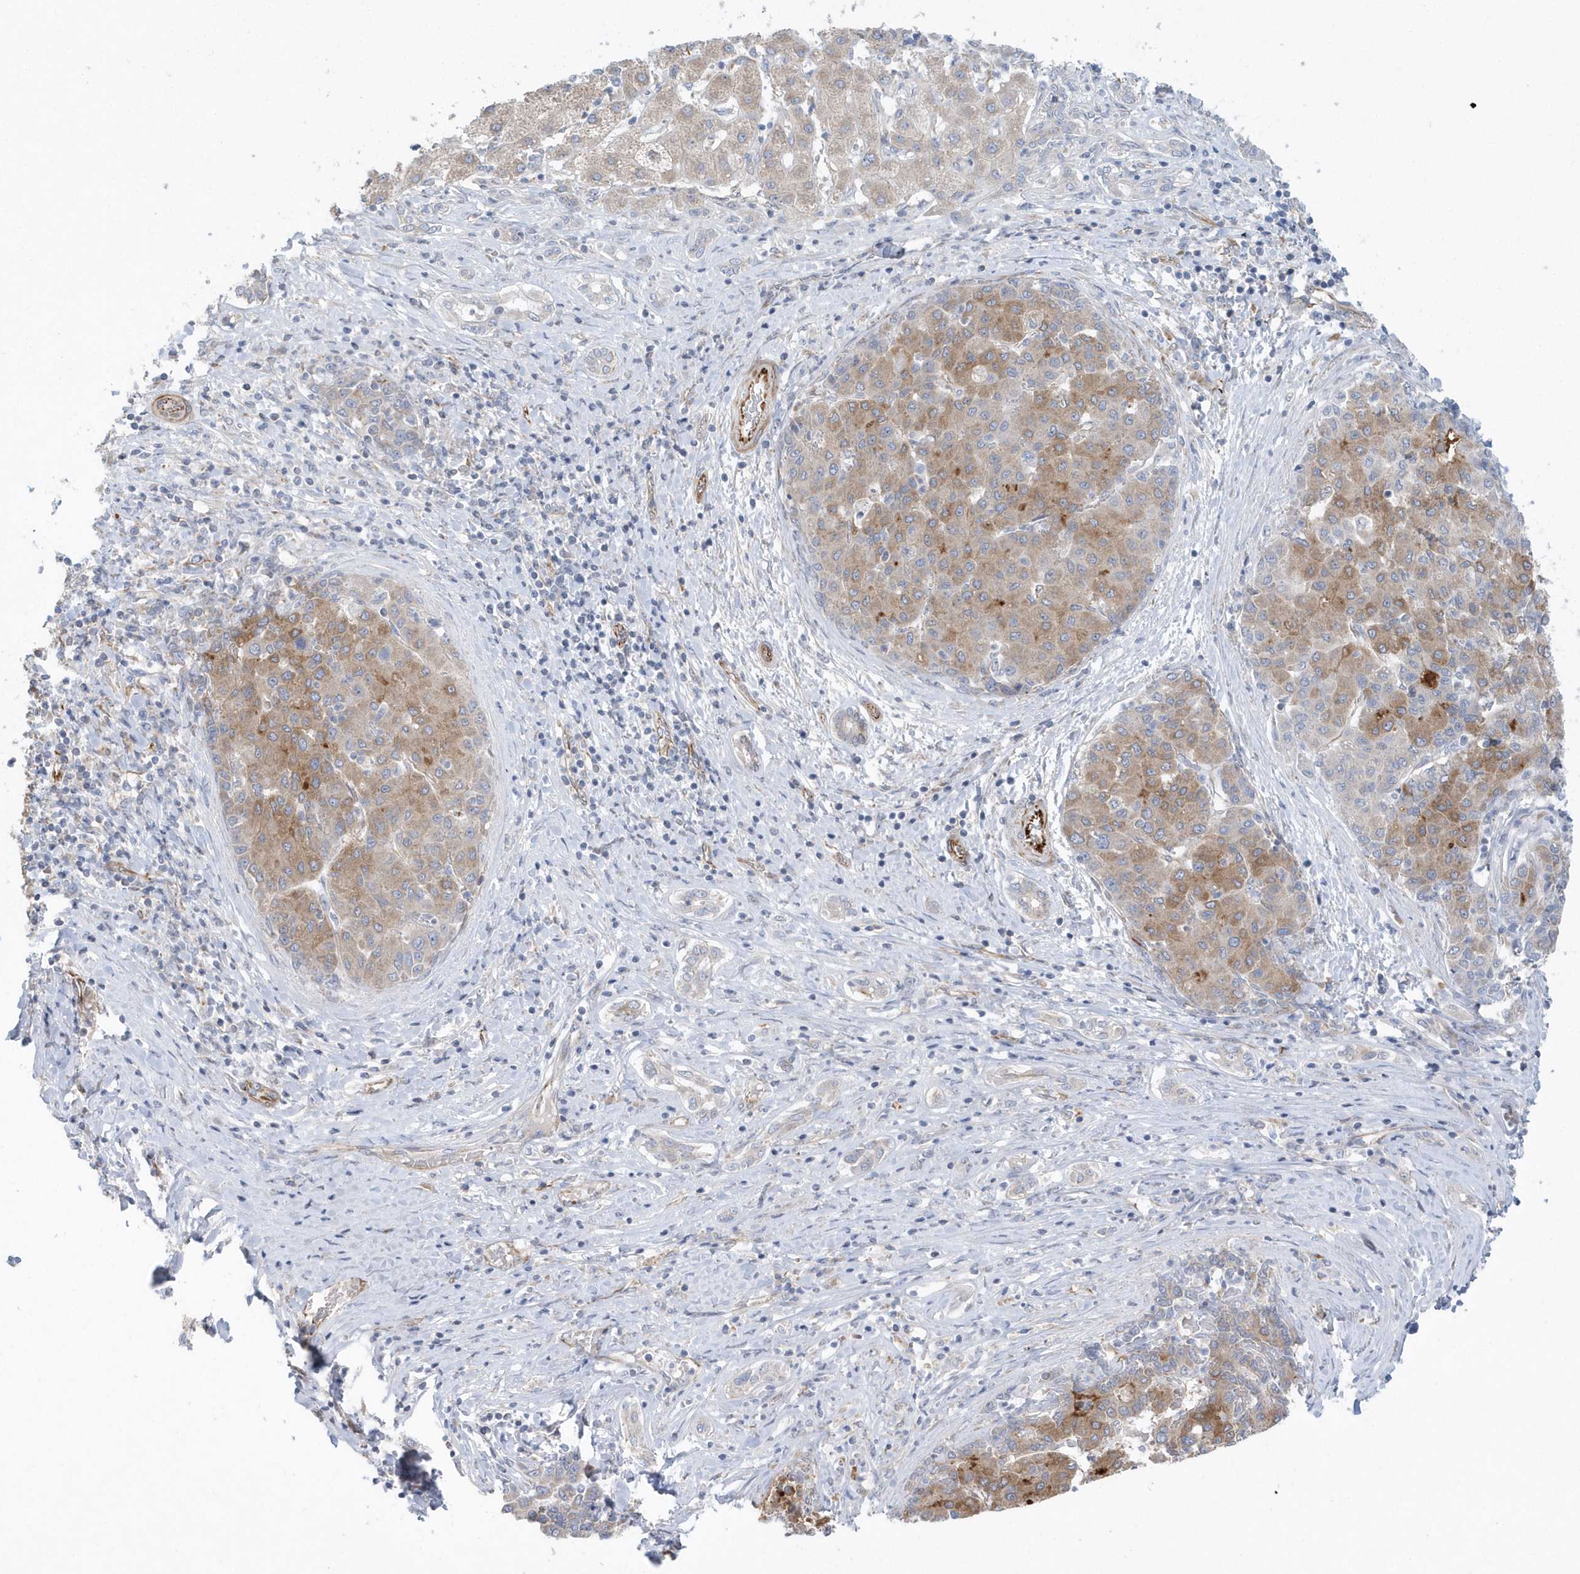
{"staining": {"intensity": "moderate", "quantity": "<25%", "location": "cytoplasmic/membranous"}, "tissue": "liver cancer", "cell_type": "Tumor cells", "image_type": "cancer", "snomed": [{"axis": "morphology", "description": "Carcinoma, Hepatocellular, NOS"}, {"axis": "topography", "description": "Liver"}], "caption": "Immunohistochemical staining of human liver hepatocellular carcinoma exhibits low levels of moderate cytoplasmic/membranous expression in about <25% of tumor cells. (Brightfield microscopy of DAB IHC at high magnification).", "gene": "RAB17", "patient": {"sex": "male", "age": 65}}